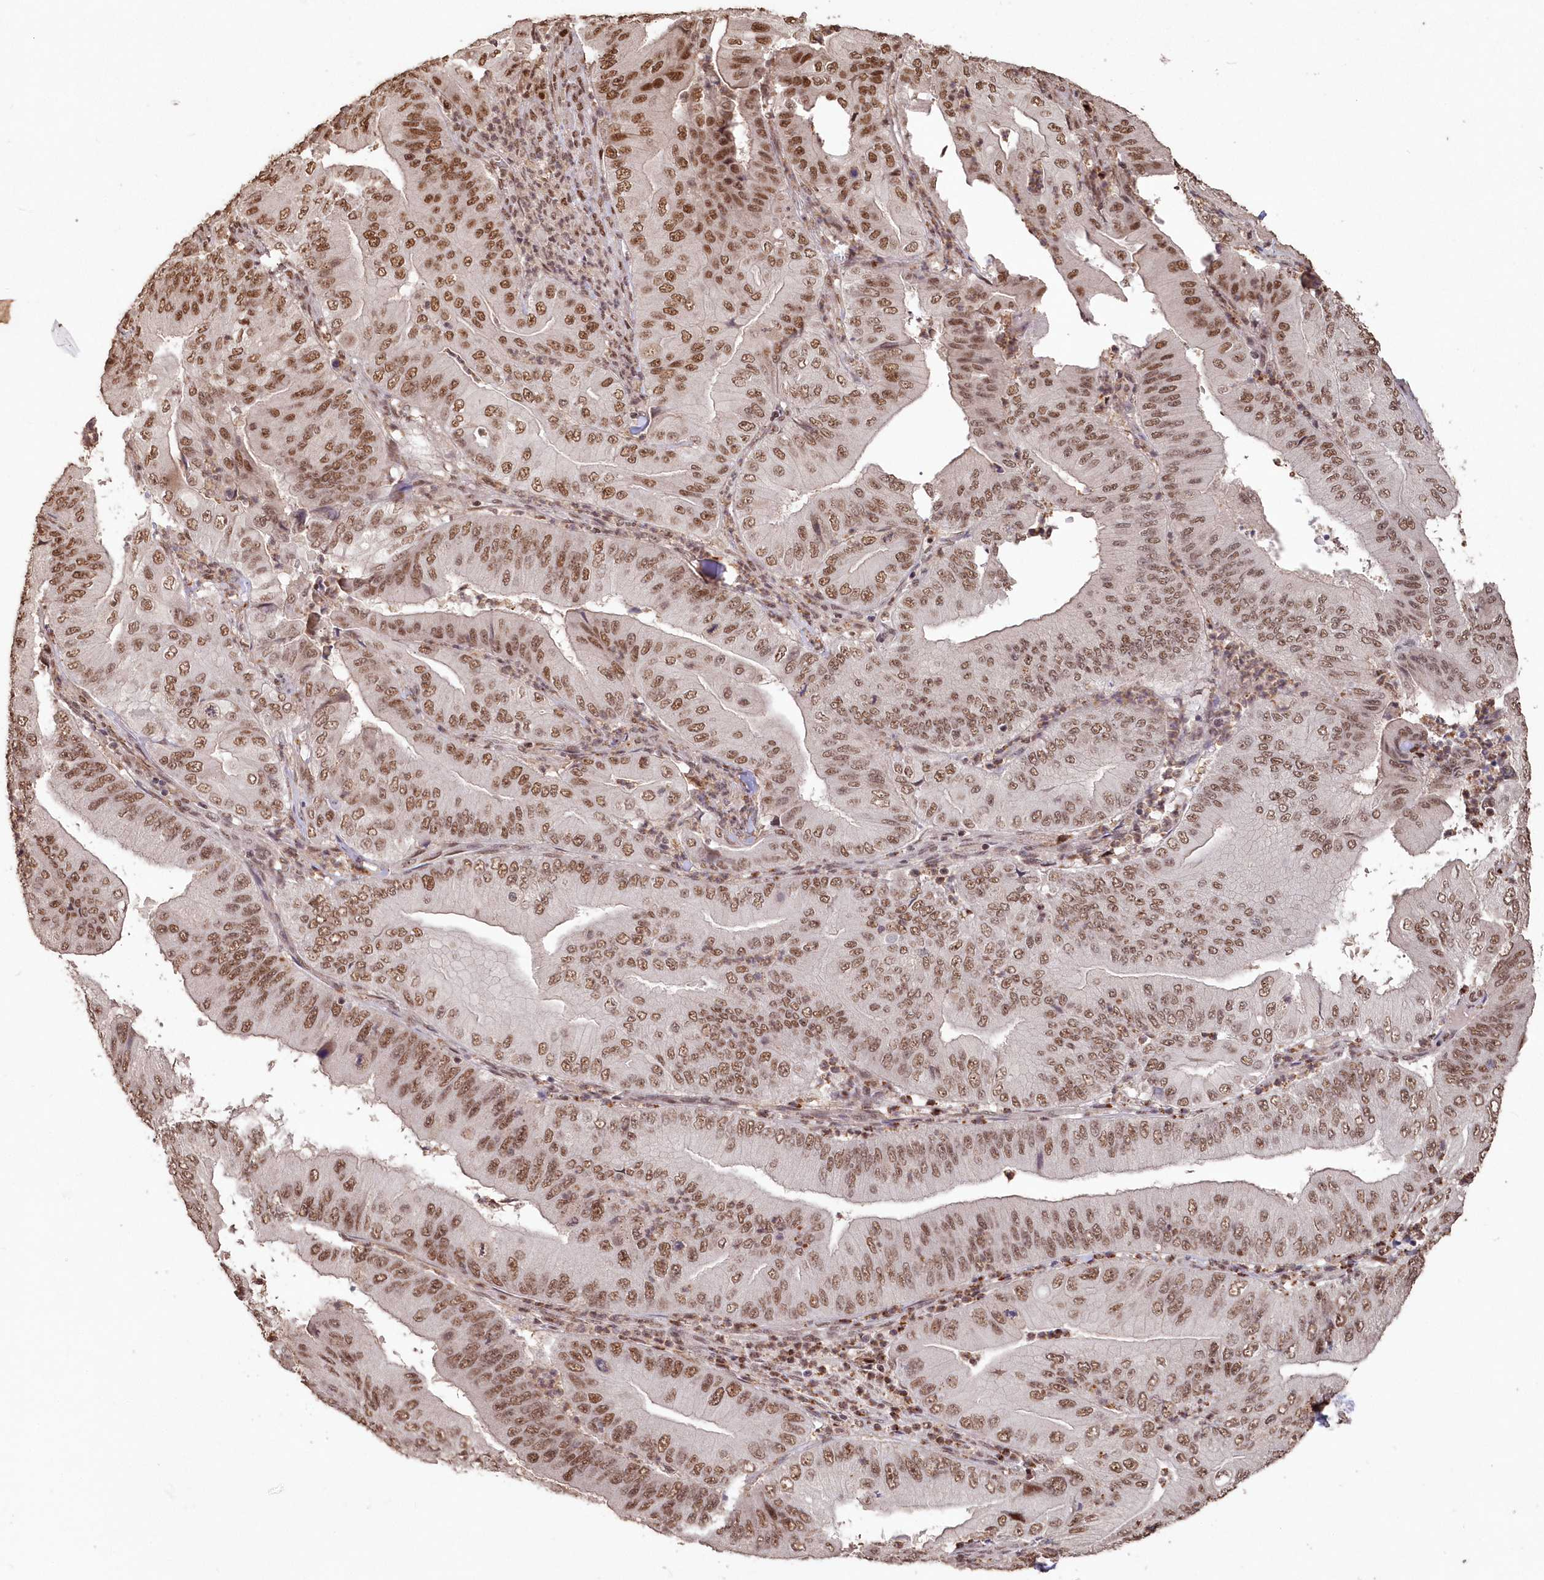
{"staining": {"intensity": "moderate", "quantity": ">75%", "location": "nuclear"}, "tissue": "pancreatic cancer", "cell_type": "Tumor cells", "image_type": "cancer", "snomed": [{"axis": "morphology", "description": "Adenocarcinoma, NOS"}, {"axis": "topography", "description": "Pancreas"}], "caption": "Immunohistochemical staining of human pancreatic adenocarcinoma reveals moderate nuclear protein positivity in about >75% of tumor cells. (DAB = brown stain, brightfield microscopy at high magnification).", "gene": "PDS5A", "patient": {"sex": "female", "age": 77}}